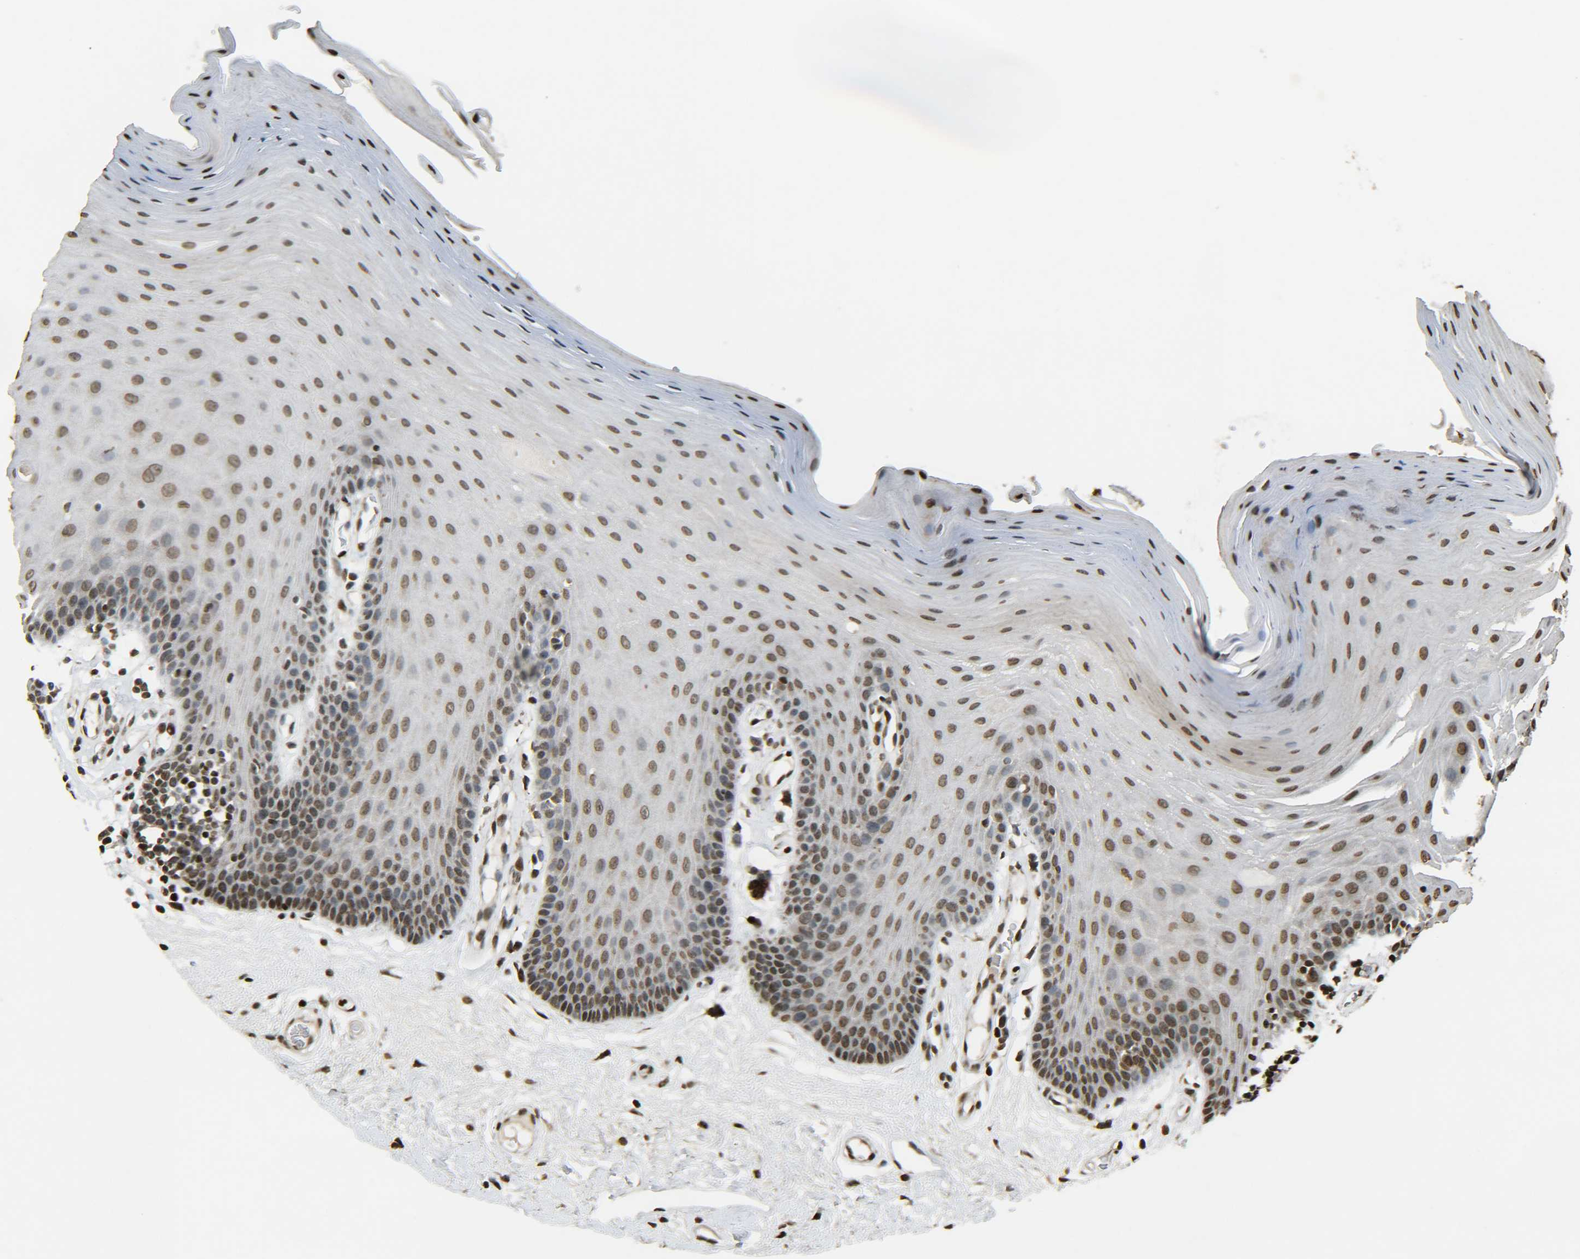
{"staining": {"intensity": "moderate", "quantity": ">75%", "location": "nuclear"}, "tissue": "oral mucosa", "cell_type": "Squamous epithelial cells", "image_type": "normal", "snomed": [{"axis": "morphology", "description": "Normal tissue, NOS"}, {"axis": "morphology", "description": "Squamous cell carcinoma, NOS"}, {"axis": "topography", "description": "Skeletal muscle"}, {"axis": "topography", "description": "Adipose tissue"}, {"axis": "topography", "description": "Vascular tissue"}, {"axis": "topography", "description": "Oral tissue"}, {"axis": "topography", "description": "Peripheral nerve tissue"}, {"axis": "topography", "description": "Head-Neck"}], "caption": "Immunohistochemical staining of benign oral mucosa demonstrates >75% levels of moderate nuclear protein expression in about >75% of squamous epithelial cells.", "gene": "NEUROG2", "patient": {"sex": "male", "age": 71}}